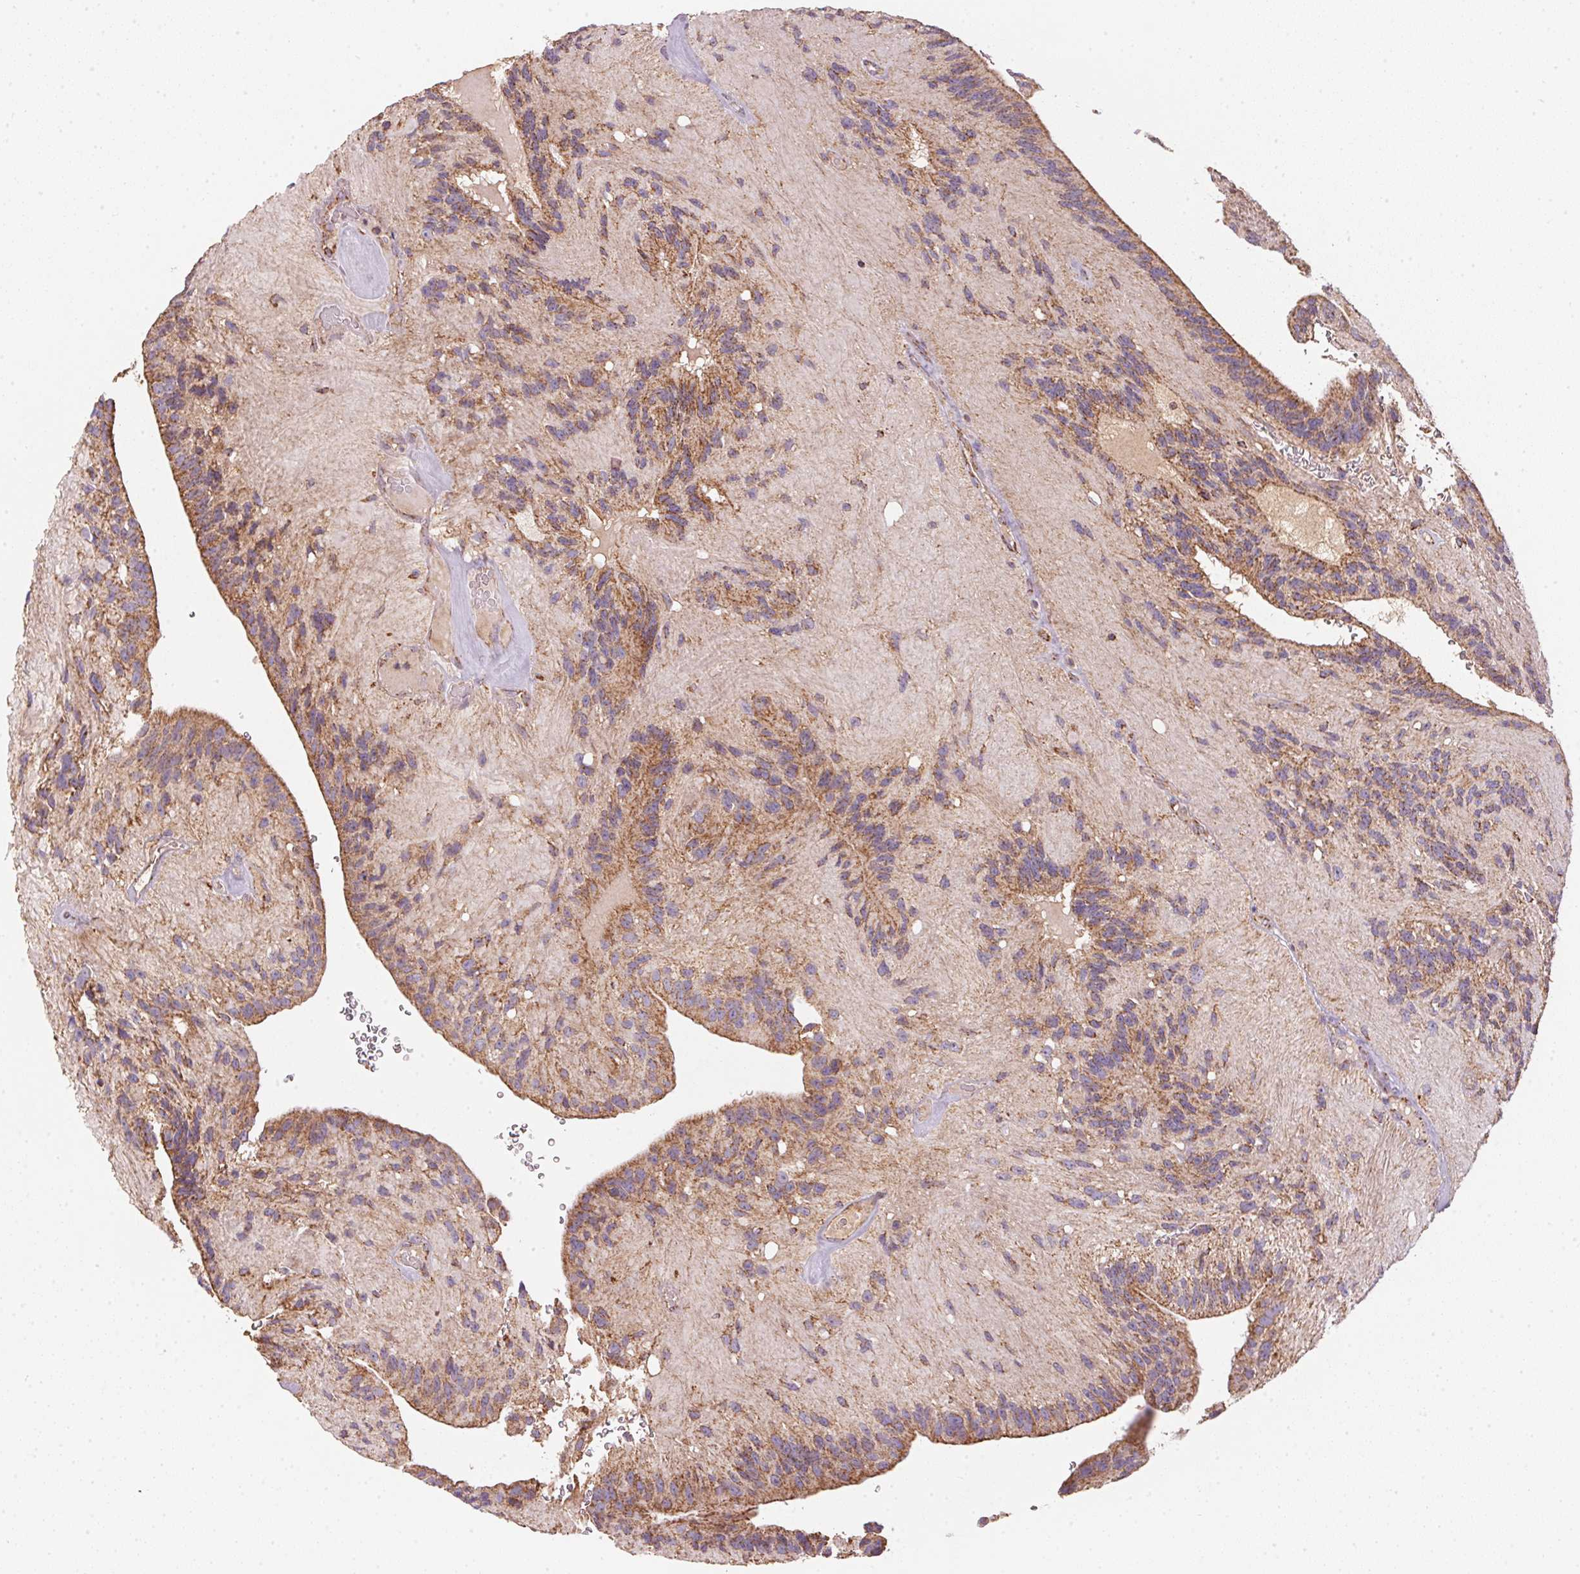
{"staining": {"intensity": "moderate", "quantity": ">75%", "location": "cytoplasmic/membranous"}, "tissue": "glioma", "cell_type": "Tumor cells", "image_type": "cancer", "snomed": [{"axis": "morphology", "description": "Glioma, malignant, Low grade"}, {"axis": "topography", "description": "Brain"}], "caption": "IHC photomicrograph of neoplastic tissue: malignant glioma (low-grade) stained using immunohistochemistry (IHC) demonstrates medium levels of moderate protein expression localized specifically in the cytoplasmic/membranous of tumor cells, appearing as a cytoplasmic/membranous brown color.", "gene": "NDUFS2", "patient": {"sex": "male", "age": 31}}